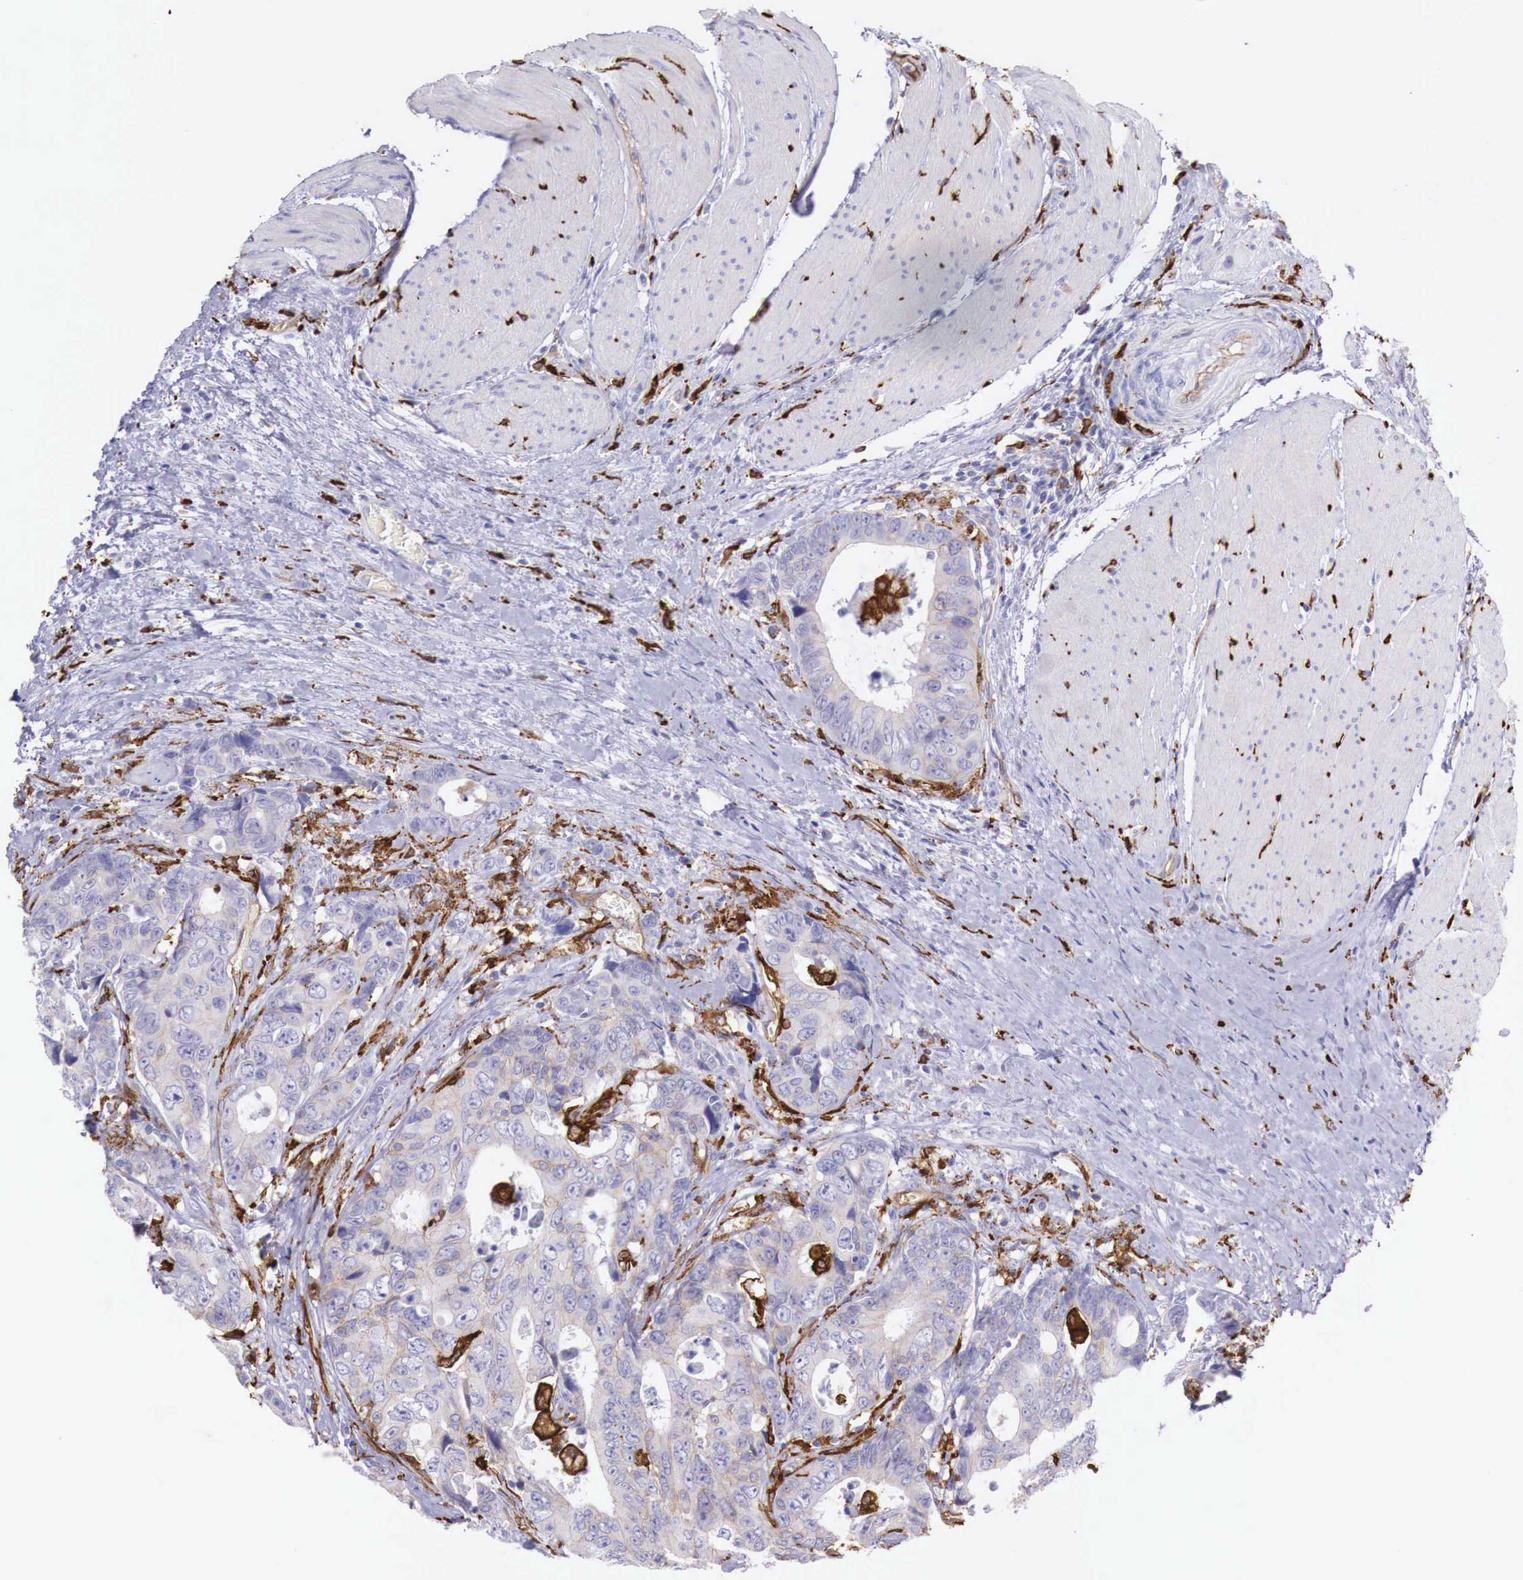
{"staining": {"intensity": "weak", "quantity": "25%-75%", "location": "cytoplasmic/membranous"}, "tissue": "colorectal cancer", "cell_type": "Tumor cells", "image_type": "cancer", "snomed": [{"axis": "morphology", "description": "Adenocarcinoma, NOS"}, {"axis": "topography", "description": "Rectum"}], "caption": "This is an image of IHC staining of adenocarcinoma (colorectal), which shows weak positivity in the cytoplasmic/membranous of tumor cells.", "gene": "MSR1", "patient": {"sex": "female", "age": 67}}